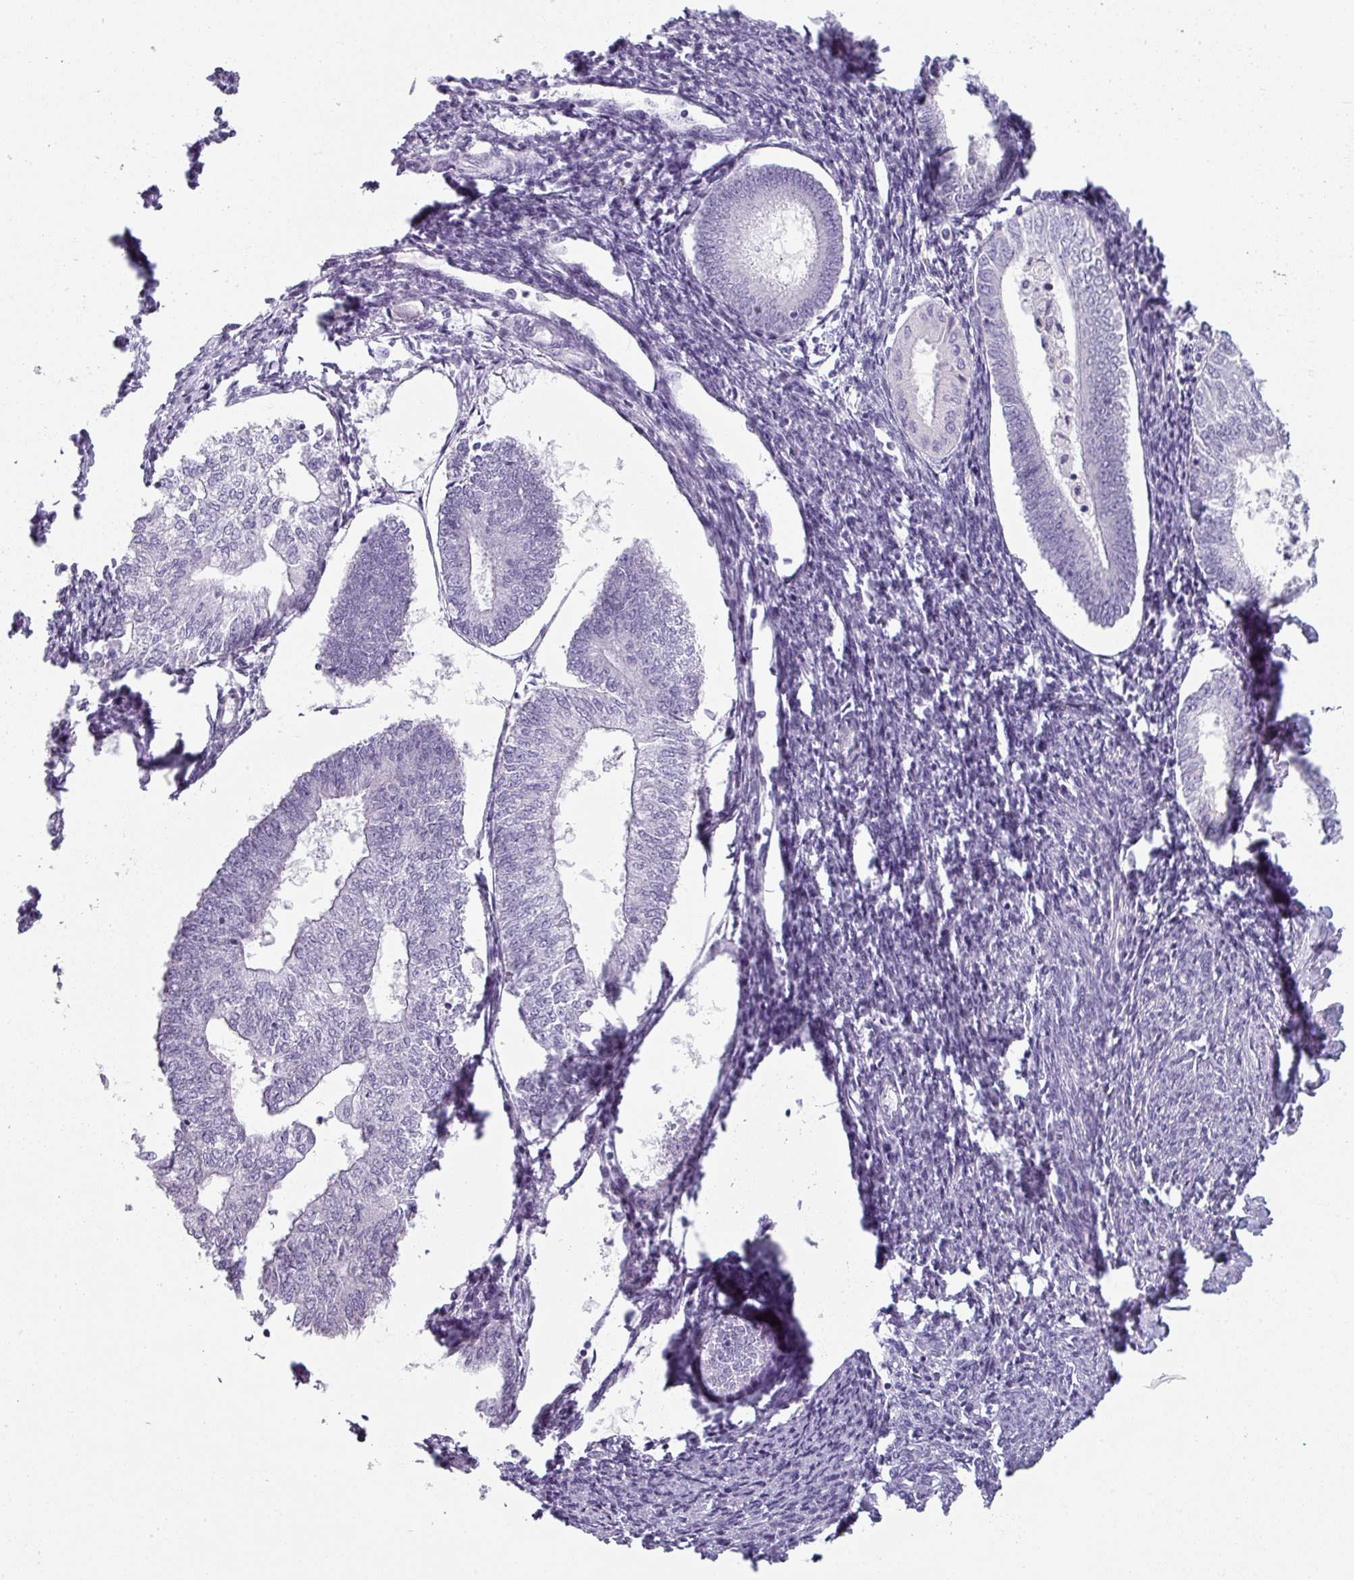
{"staining": {"intensity": "negative", "quantity": "none", "location": "none"}, "tissue": "smooth muscle", "cell_type": "Smooth muscle cells", "image_type": "normal", "snomed": [{"axis": "morphology", "description": "Normal tissue, NOS"}, {"axis": "topography", "description": "Smooth muscle"}, {"axis": "topography", "description": "Fallopian tube"}], "caption": "IHC micrograph of unremarkable smooth muscle stained for a protein (brown), which shows no expression in smooth muscle cells.", "gene": "SFTPA1", "patient": {"sex": "female", "age": 59}}